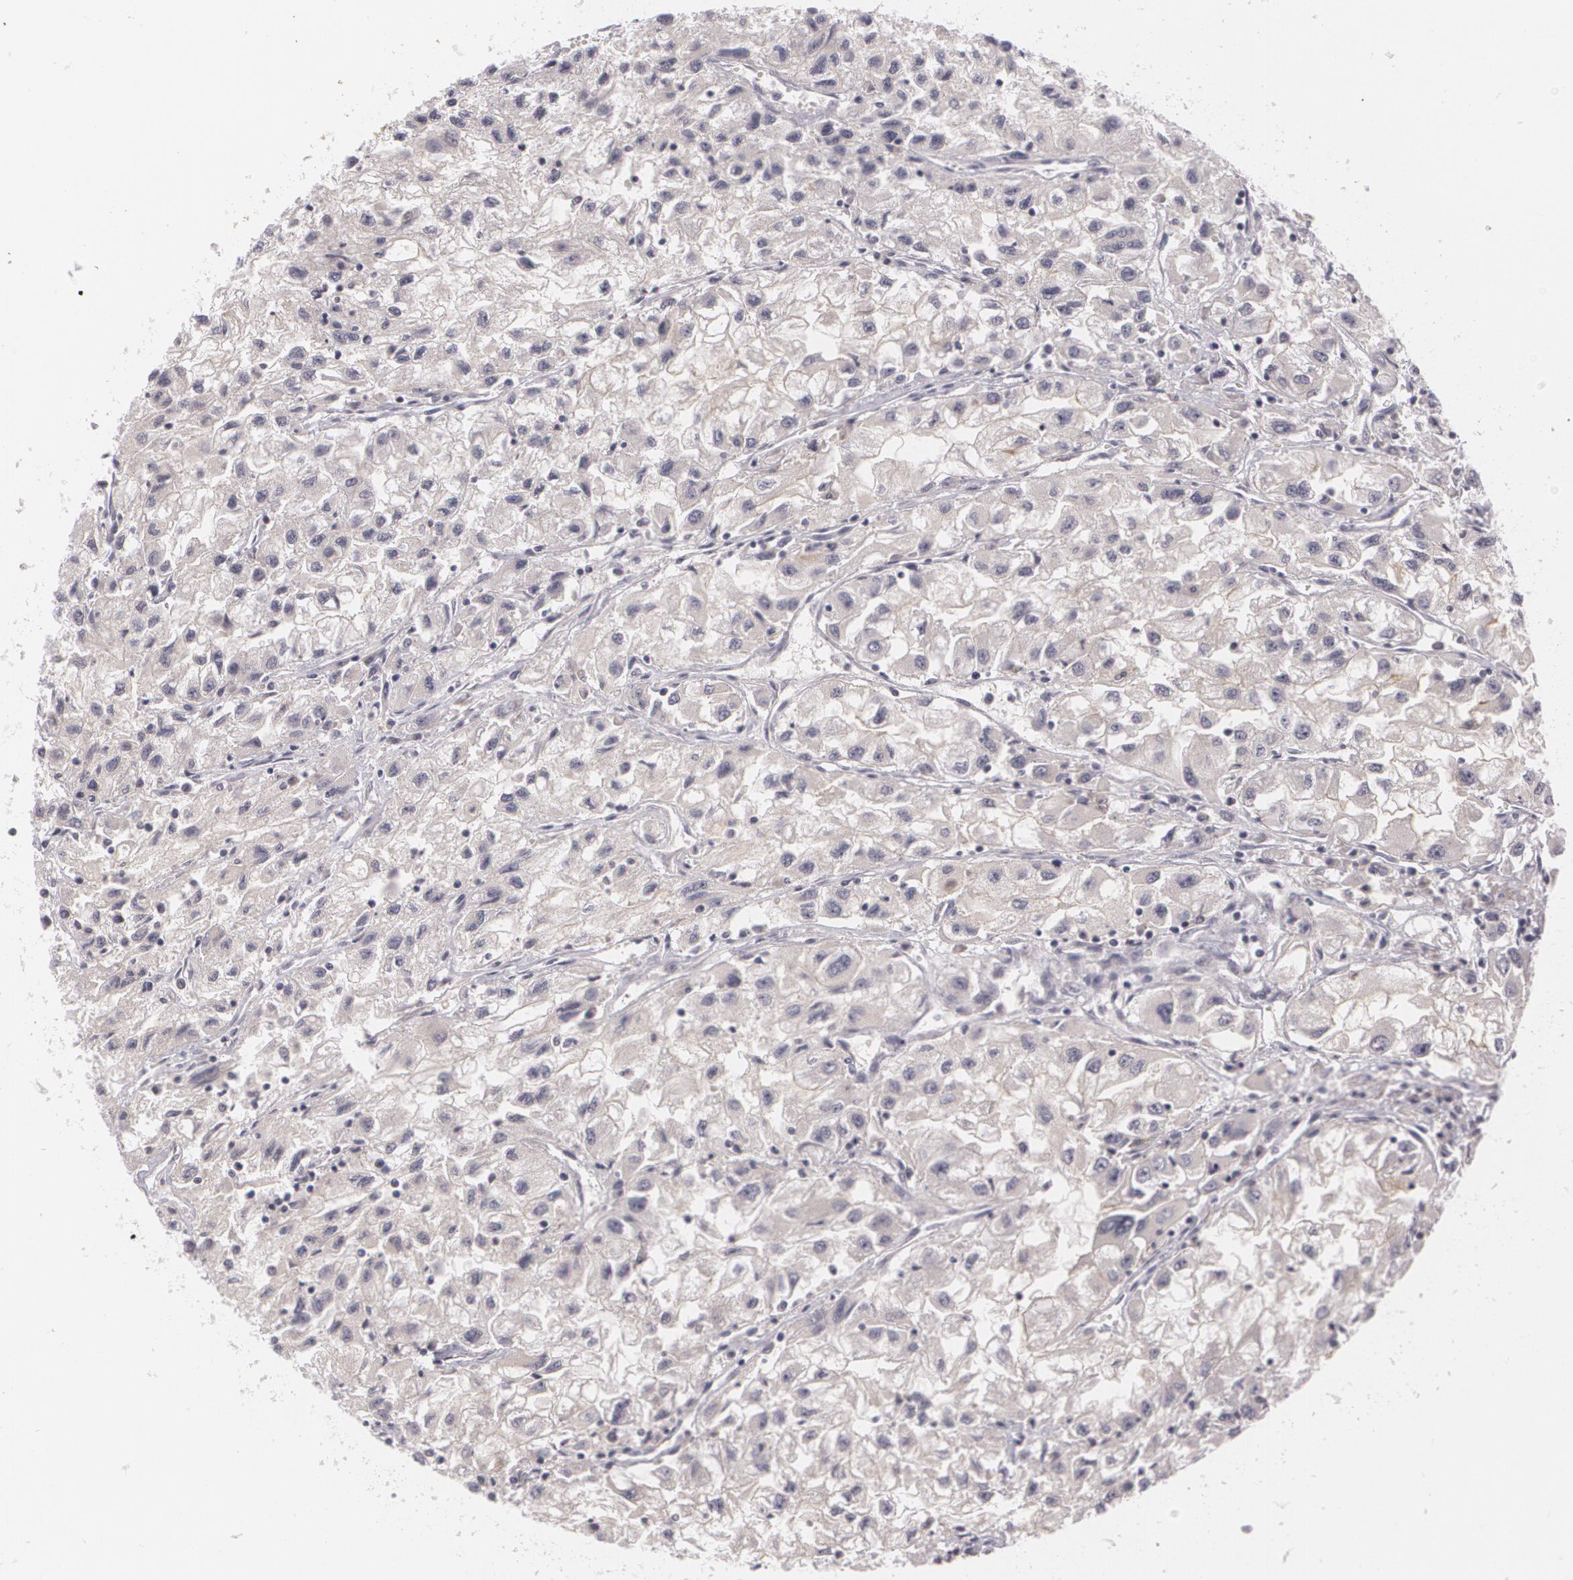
{"staining": {"intensity": "negative", "quantity": "none", "location": "none"}, "tissue": "renal cancer", "cell_type": "Tumor cells", "image_type": "cancer", "snomed": [{"axis": "morphology", "description": "Adenocarcinoma, NOS"}, {"axis": "topography", "description": "Kidney"}], "caption": "Tumor cells show no significant protein expression in adenocarcinoma (renal).", "gene": "MUC1", "patient": {"sex": "male", "age": 59}}